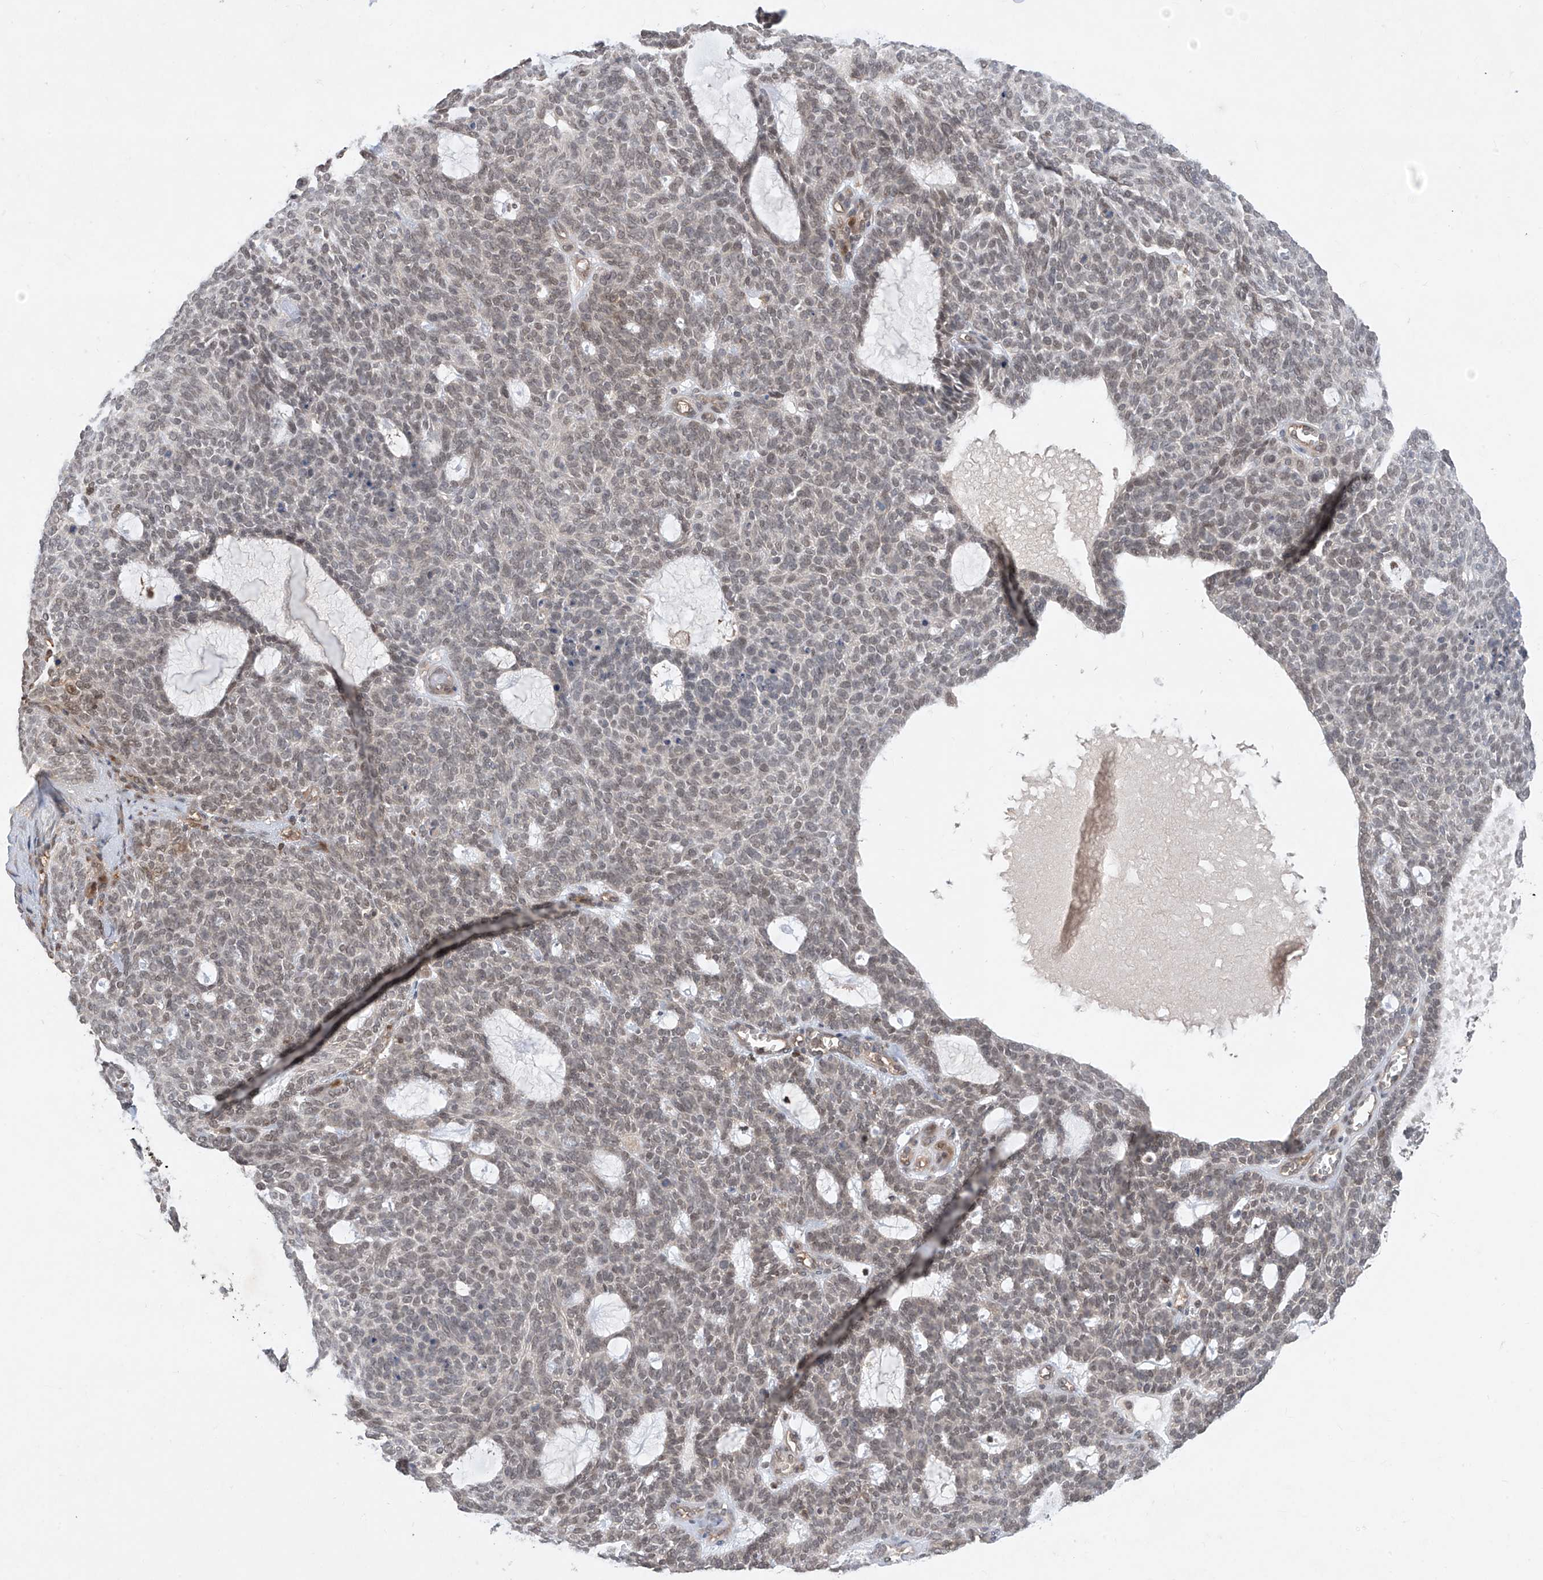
{"staining": {"intensity": "negative", "quantity": "none", "location": "none"}, "tissue": "skin cancer", "cell_type": "Tumor cells", "image_type": "cancer", "snomed": [{"axis": "morphology", "description": "Squamous cell carcinoma, NOS"}, {"axis": "topography", "description": "Skin"}], "caption": "Human skin cancer (squamous cell carcinoma) stained for a protein using IHC demonstrates no expression in tumor cells.", "gene": "ZNF358", "patient": {"sex": "female", "age": 90}}